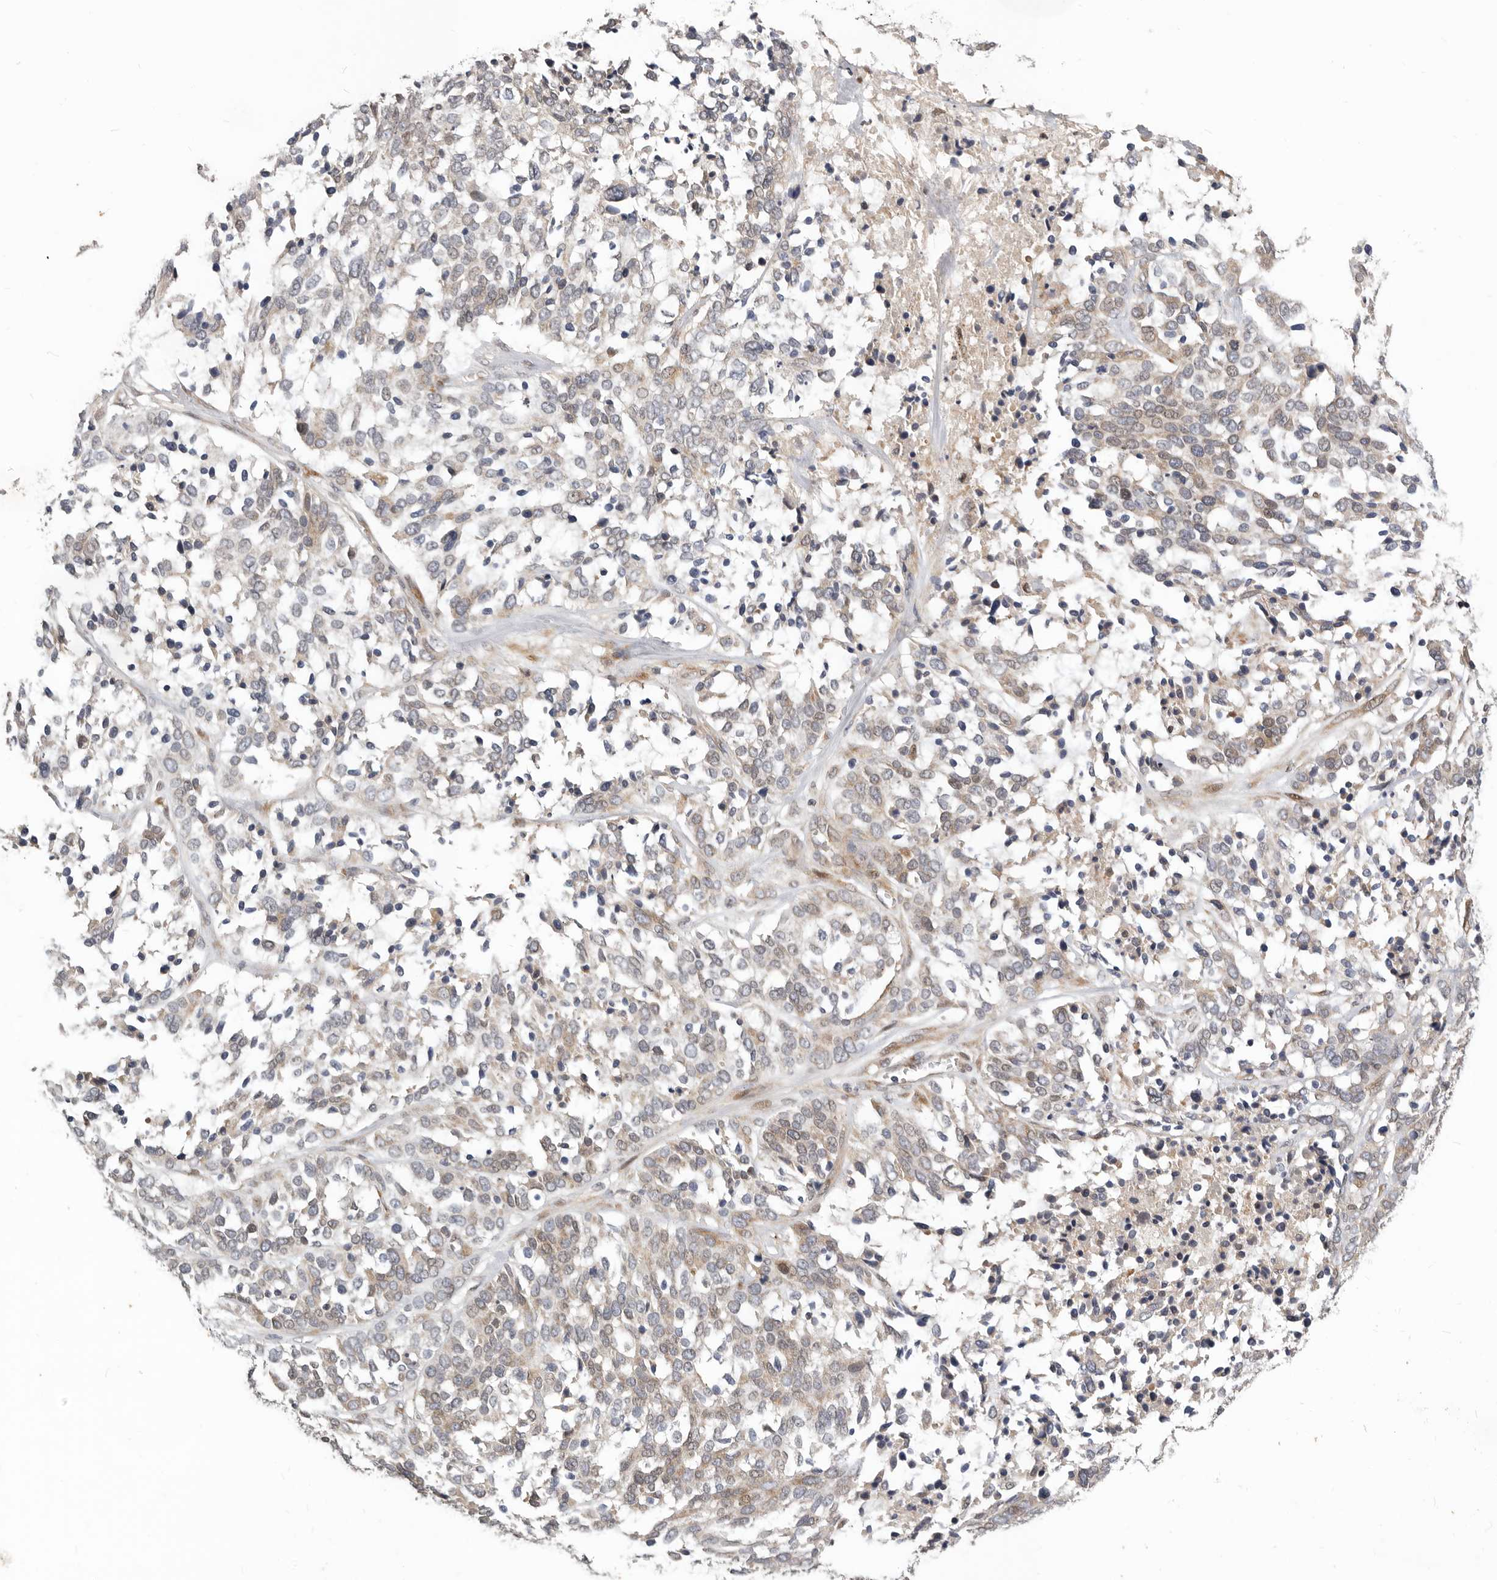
{"staining": {"intensity": "weak", "quantity": "<25%", "location": "cytoplasmic/membranous"}, "tissue": "ovarian cancer", "cell_type": "Tumor cells", "image_type": "cancer", "snomed": [{"axis": "morphology", "description": "Cystadenocarcinoma, serous, NOS"}, {"axis": "topography", "description": "Ovary"}], "caption": "The micrograph demonstrates no staining of tumor cells in serous cystadenocarcinoma (ovarian).", "gene": "NPY4R", "patient": {"sex": "female", "age": 44}}